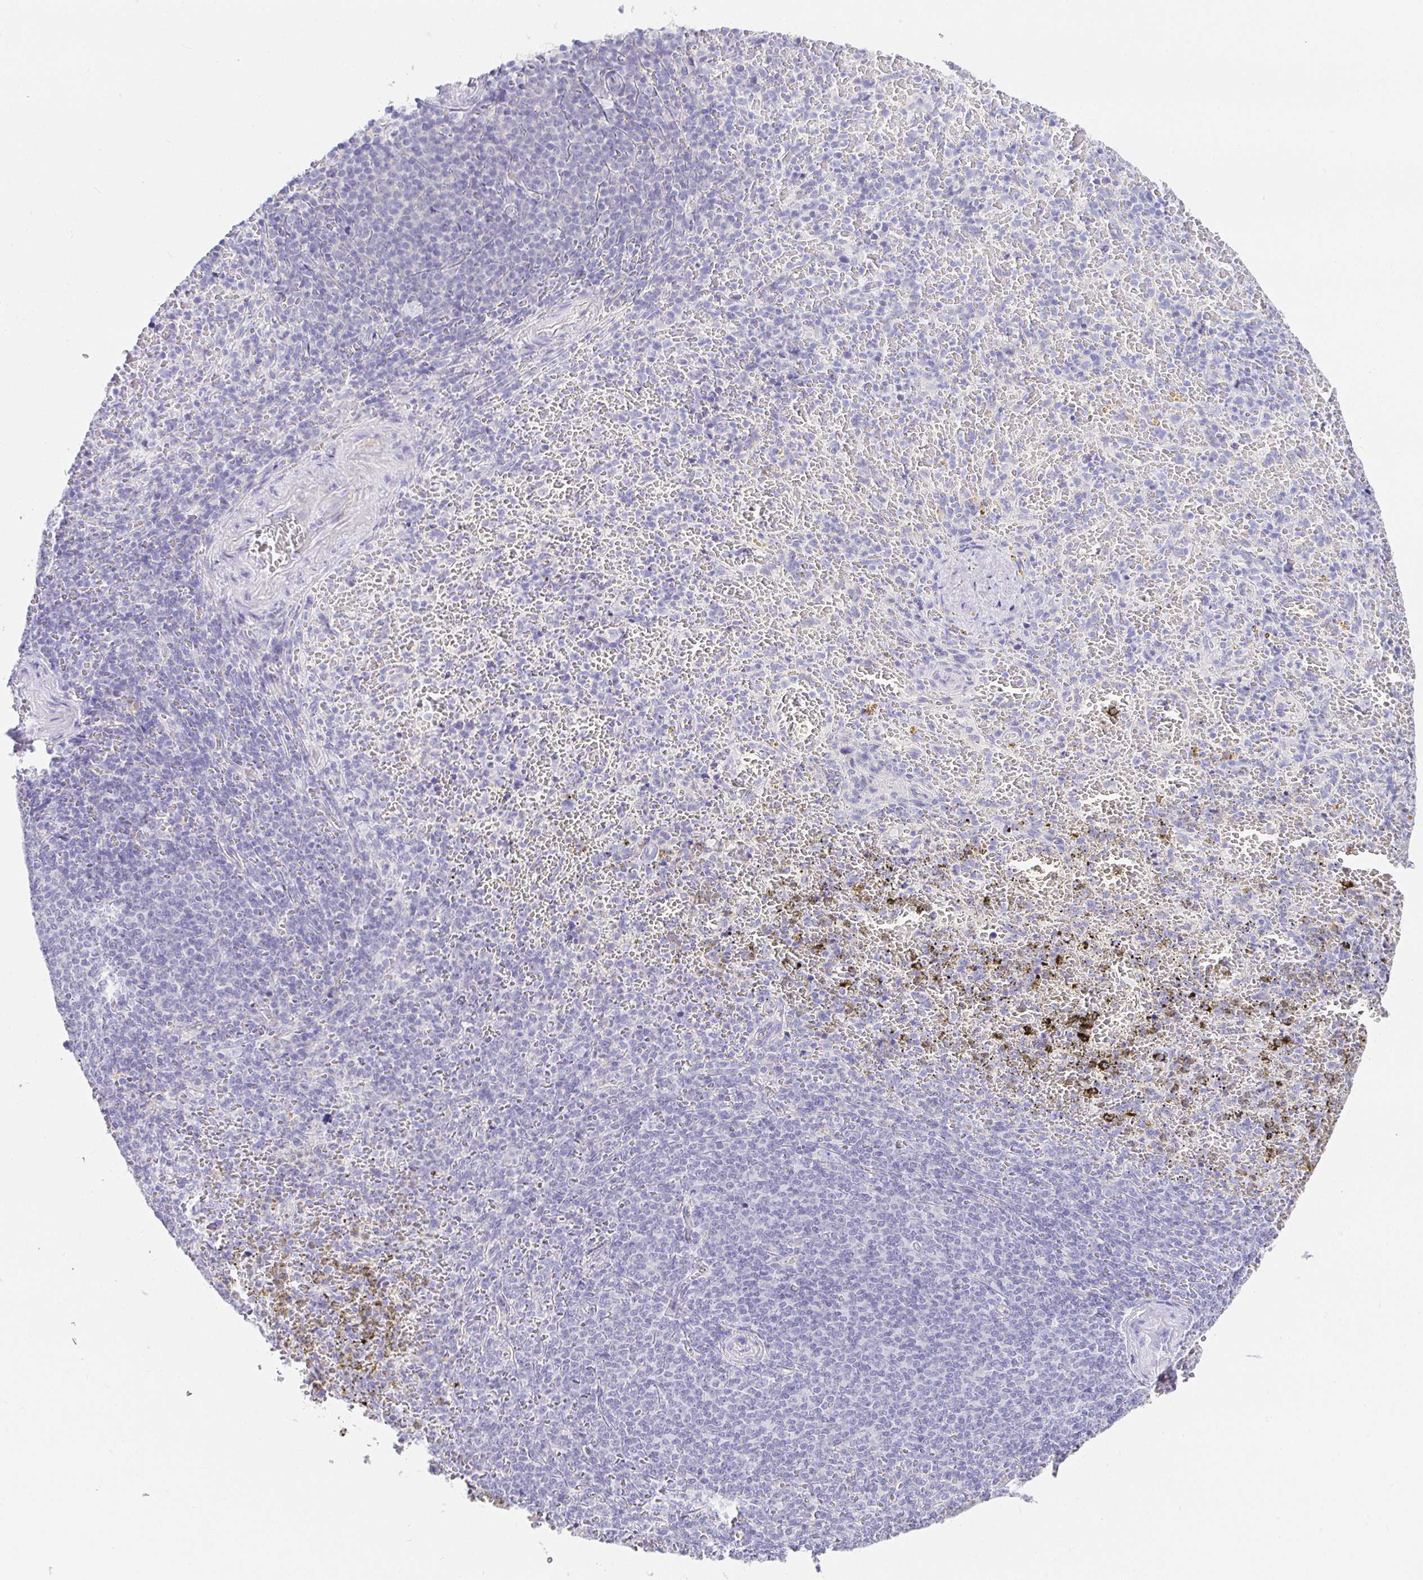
{"staining": {"intensity": "negative", "quantity": "none", "location": "none"}, "tissue": "spleen", "cell_type": "Cells in red pulp", "image_type": "normal", "snomed": [{"axis": "morphology", "description": "Normal tissue, NOS"}, {"axis": "topography", "description": "Spleen"}], "caption": "Spleen stained for a protein using immunohistochemistry (IHC) reveals no expression cells in red pulp.", "gene": "CHAT", "patient": {"sex": "female", "age": 50}}